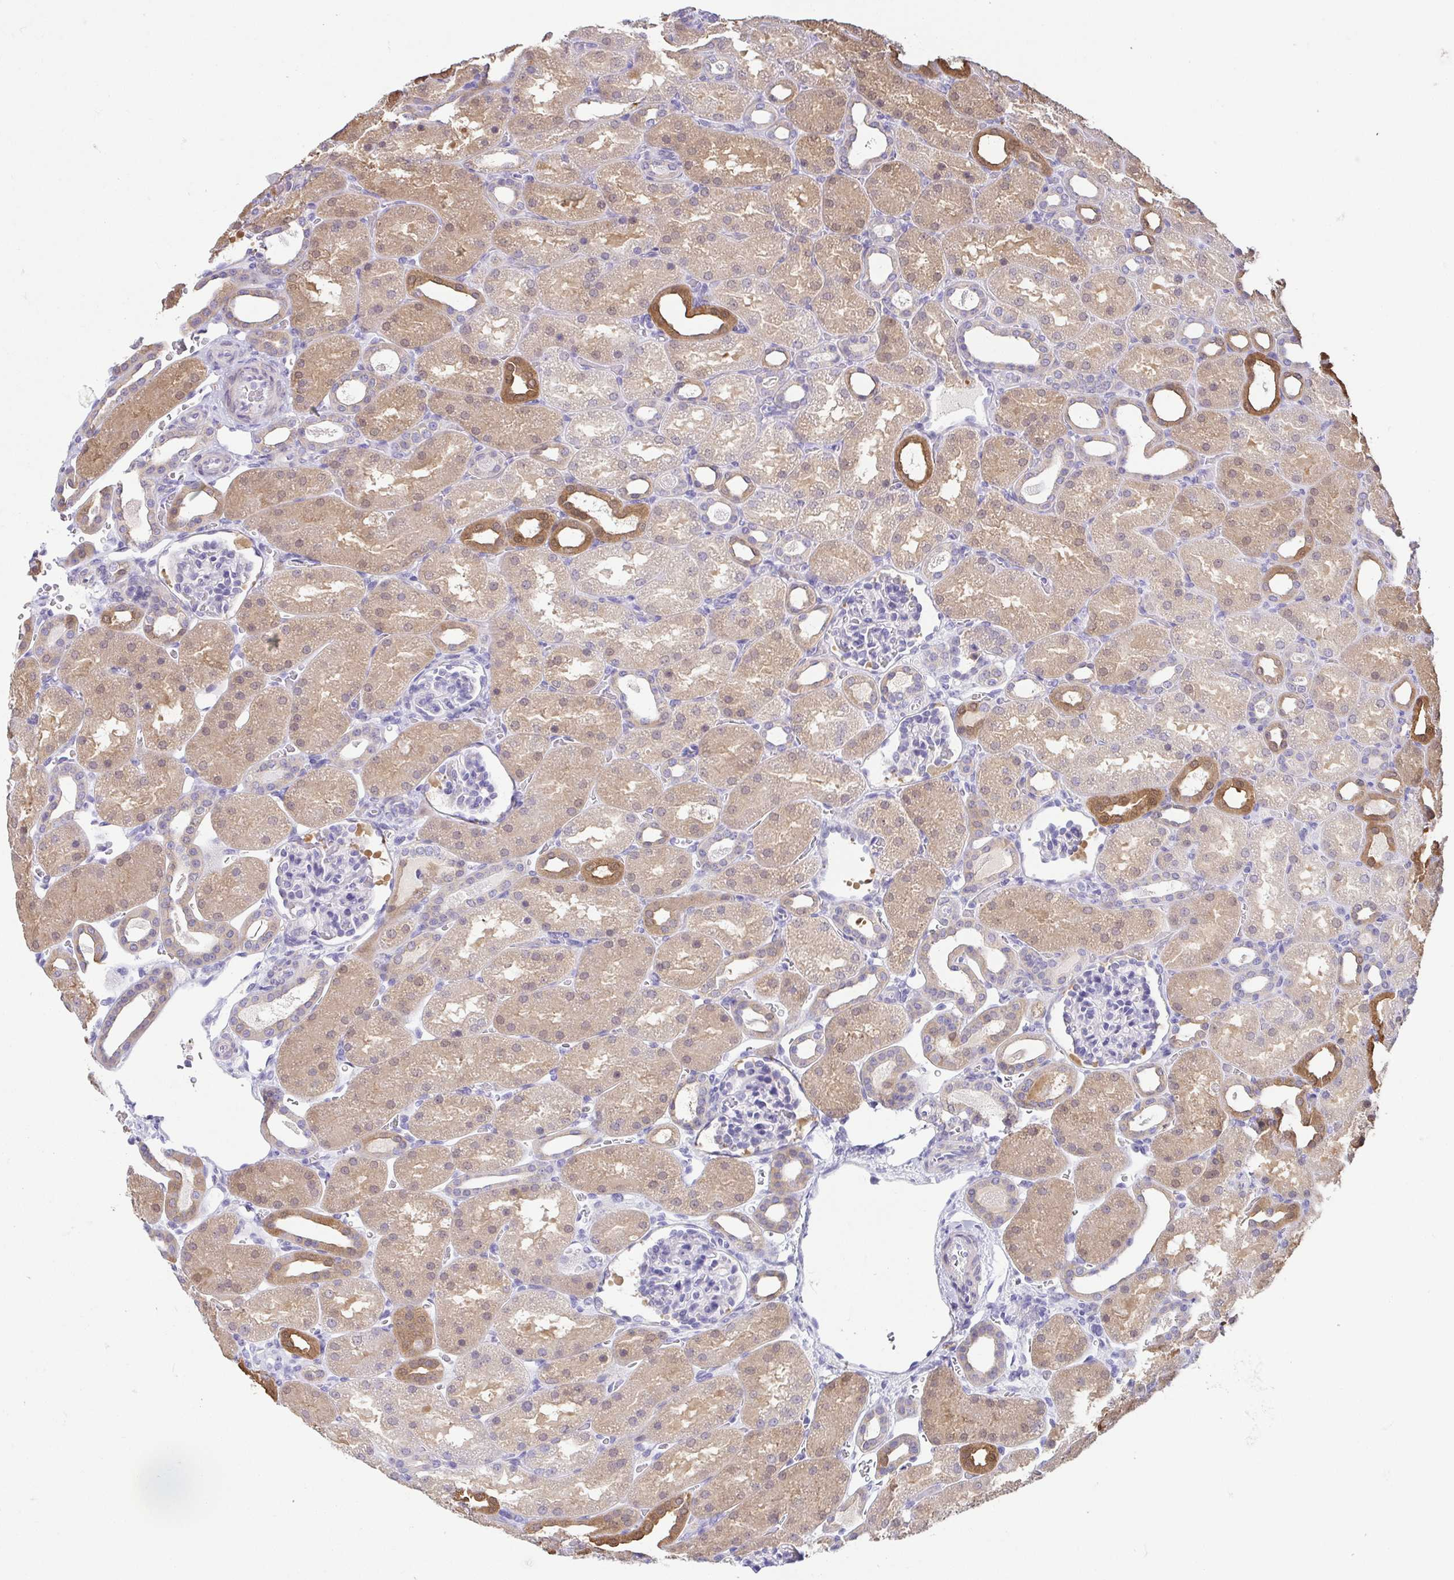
{"staining": {"intensity": "negative", "quantity": "none", "location": "none"}, "tissue": "kidney", "cell_type": "Cells in glomeruli", "image_type": "normal", "snomed": [{"axis": "morphology", "description": "Normal tissue, NOS"}, {"axis": "topography", "description": "Kidney"}], "caption": "There is no significant positivity in cells in glomeruli of kidney.", "gene": "FABP3", "patient": {"sex": "male", "age": 2}}